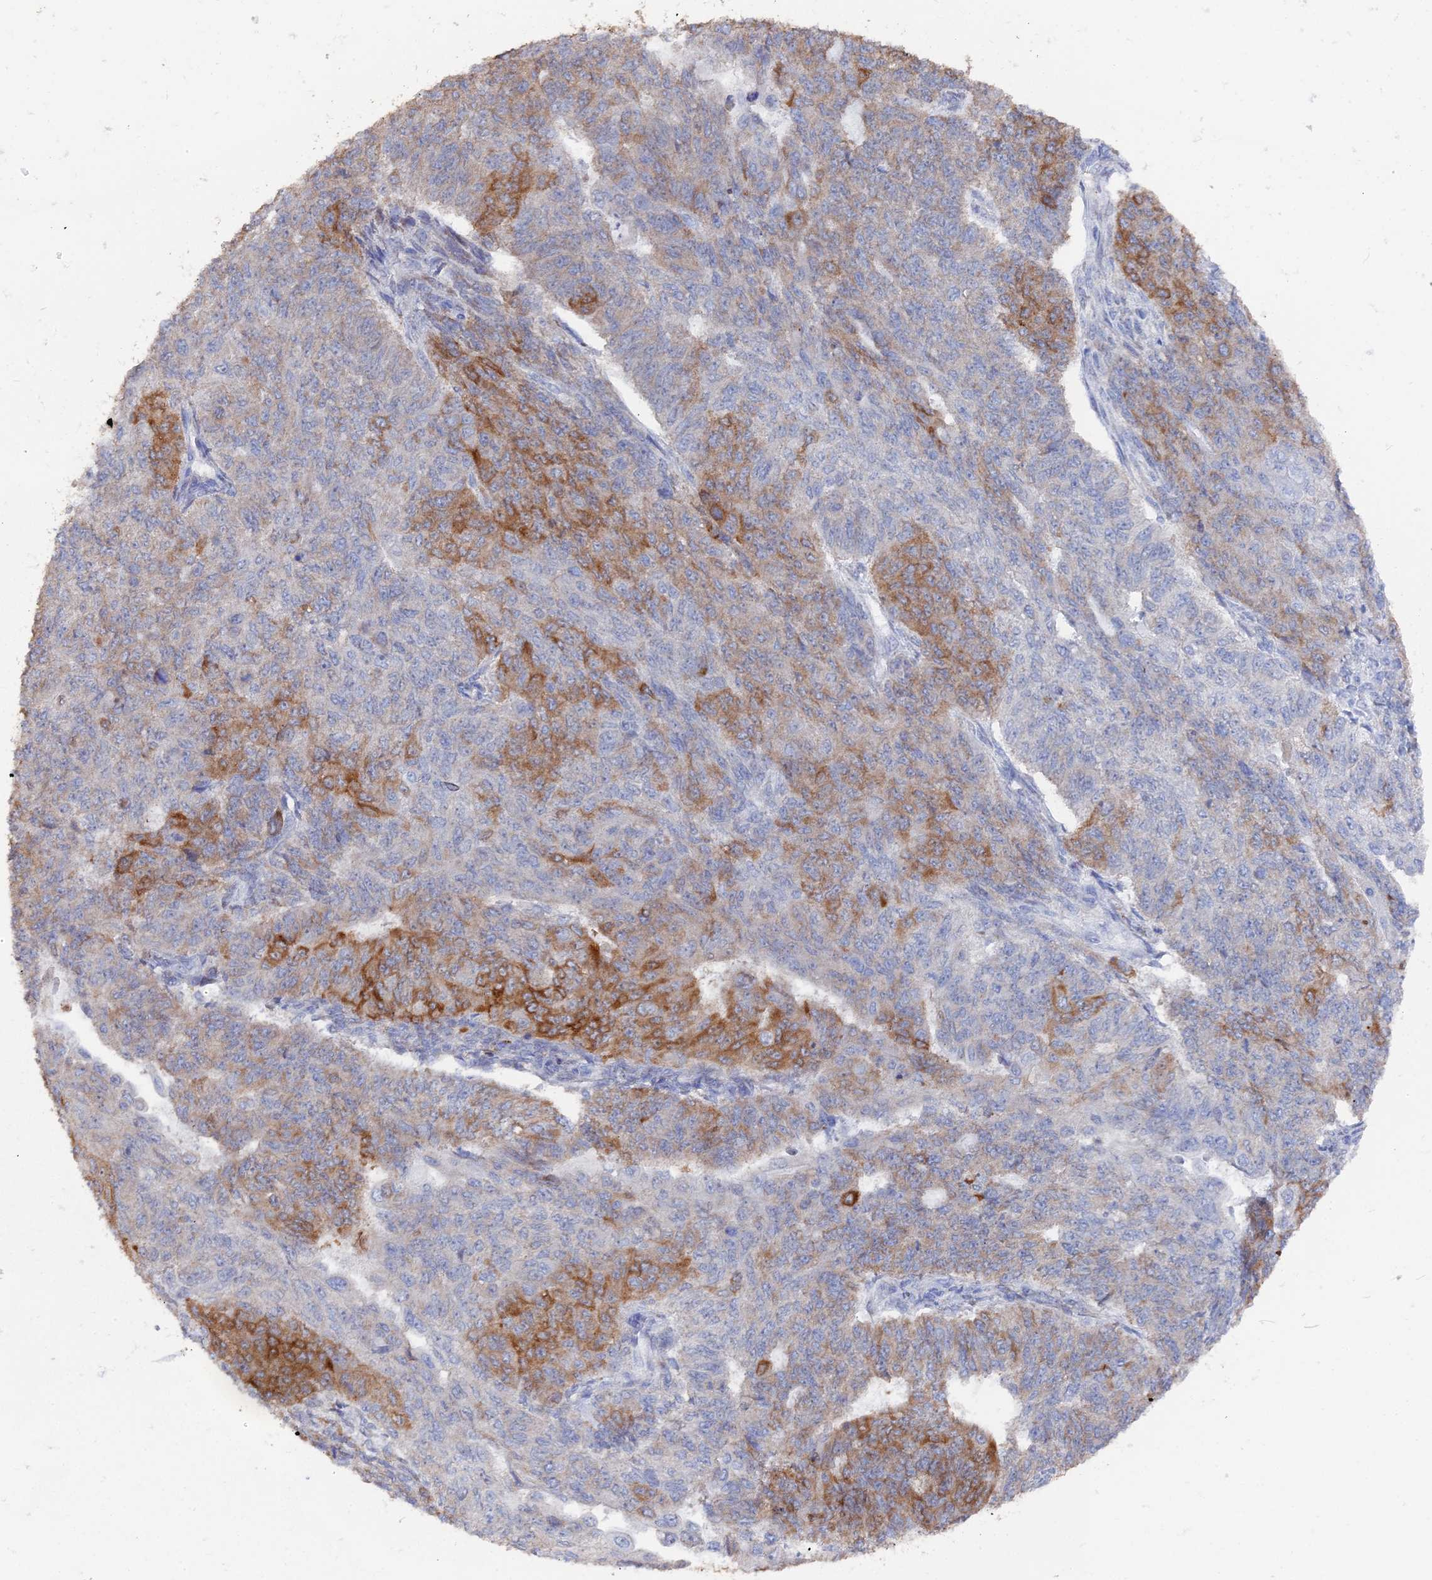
{"staining": {"intensity": "moderate", "quantity": "25%-75%", "location": "cytoplasmic/membranous"}, "tissue": "endometrial cancer", "cell_type": "Tumor cells", "image_type": "cancer", "snomed": [{"axis": "morphology", "description": "Adenocarcinoma, NOS"}, {"axis": "topography", "description": "Endometrium"}], "caption": "Protein staining of endometrial cancer (adenocarcinoma) tissue displays moderate cytoplasmic/membranous expression in approximately 25%-75% of tumor cells.", "gene": "SEMG2", "patient": {"sex": "female", "age": 32}}